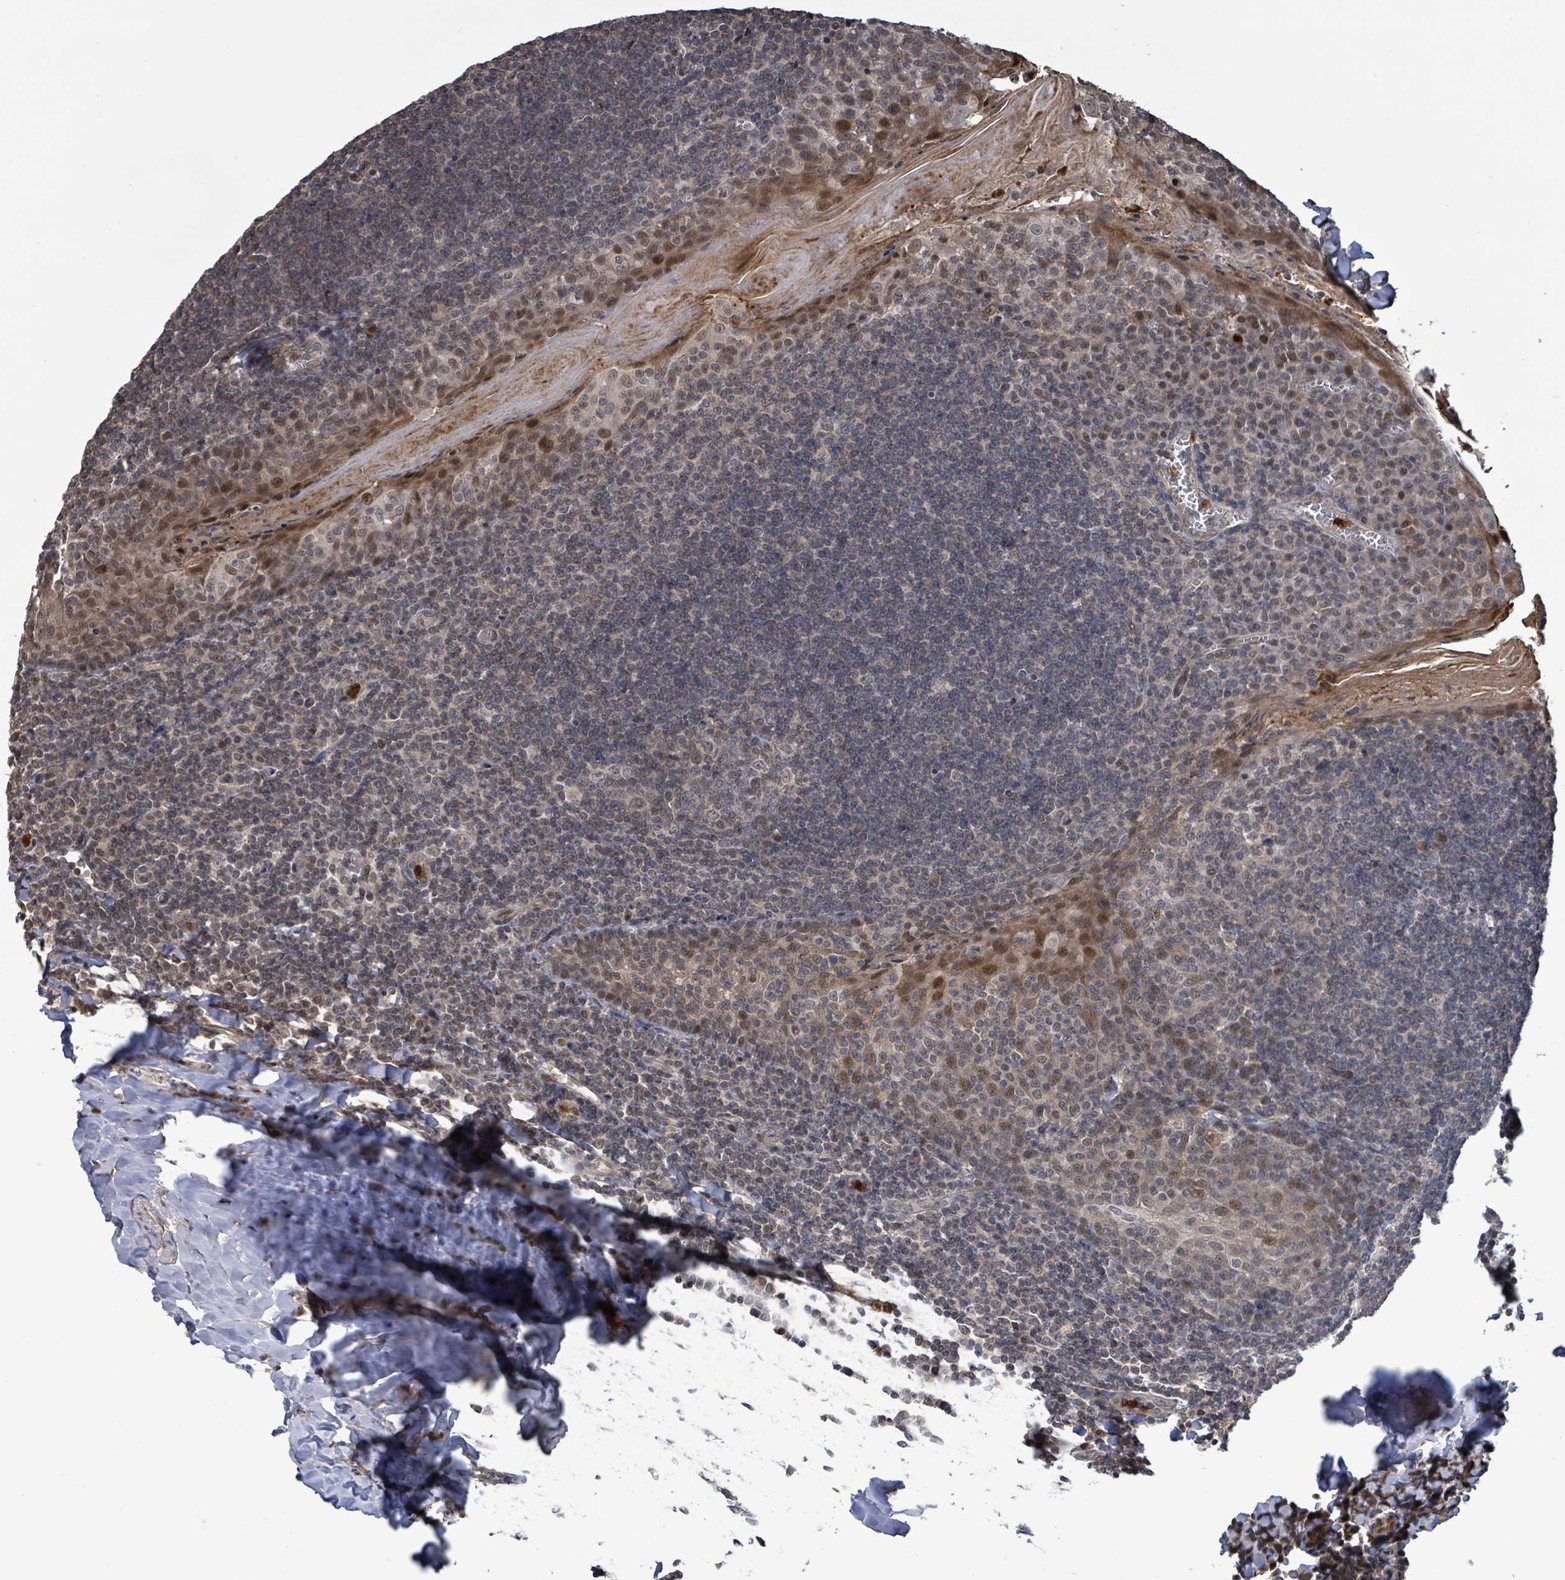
{"staining": {"intensity": "weak", "quantity": "<25%", "location": "cytoplasmic/membranous"}, "tissue": "tonsil", "cell_type": "Germinal center cells", "image_type": "normal", "snomed": [{"axis": "morphology", "description": "Normal tissue, NOS"}, {"axis": "topography", "description": "Tonsil"}], "caption": "Image shows no protein staining in germinal center cells of unremarkable tonsil.", "gene": "COQ6", "patient": {"sex": "male", "age": 27}}